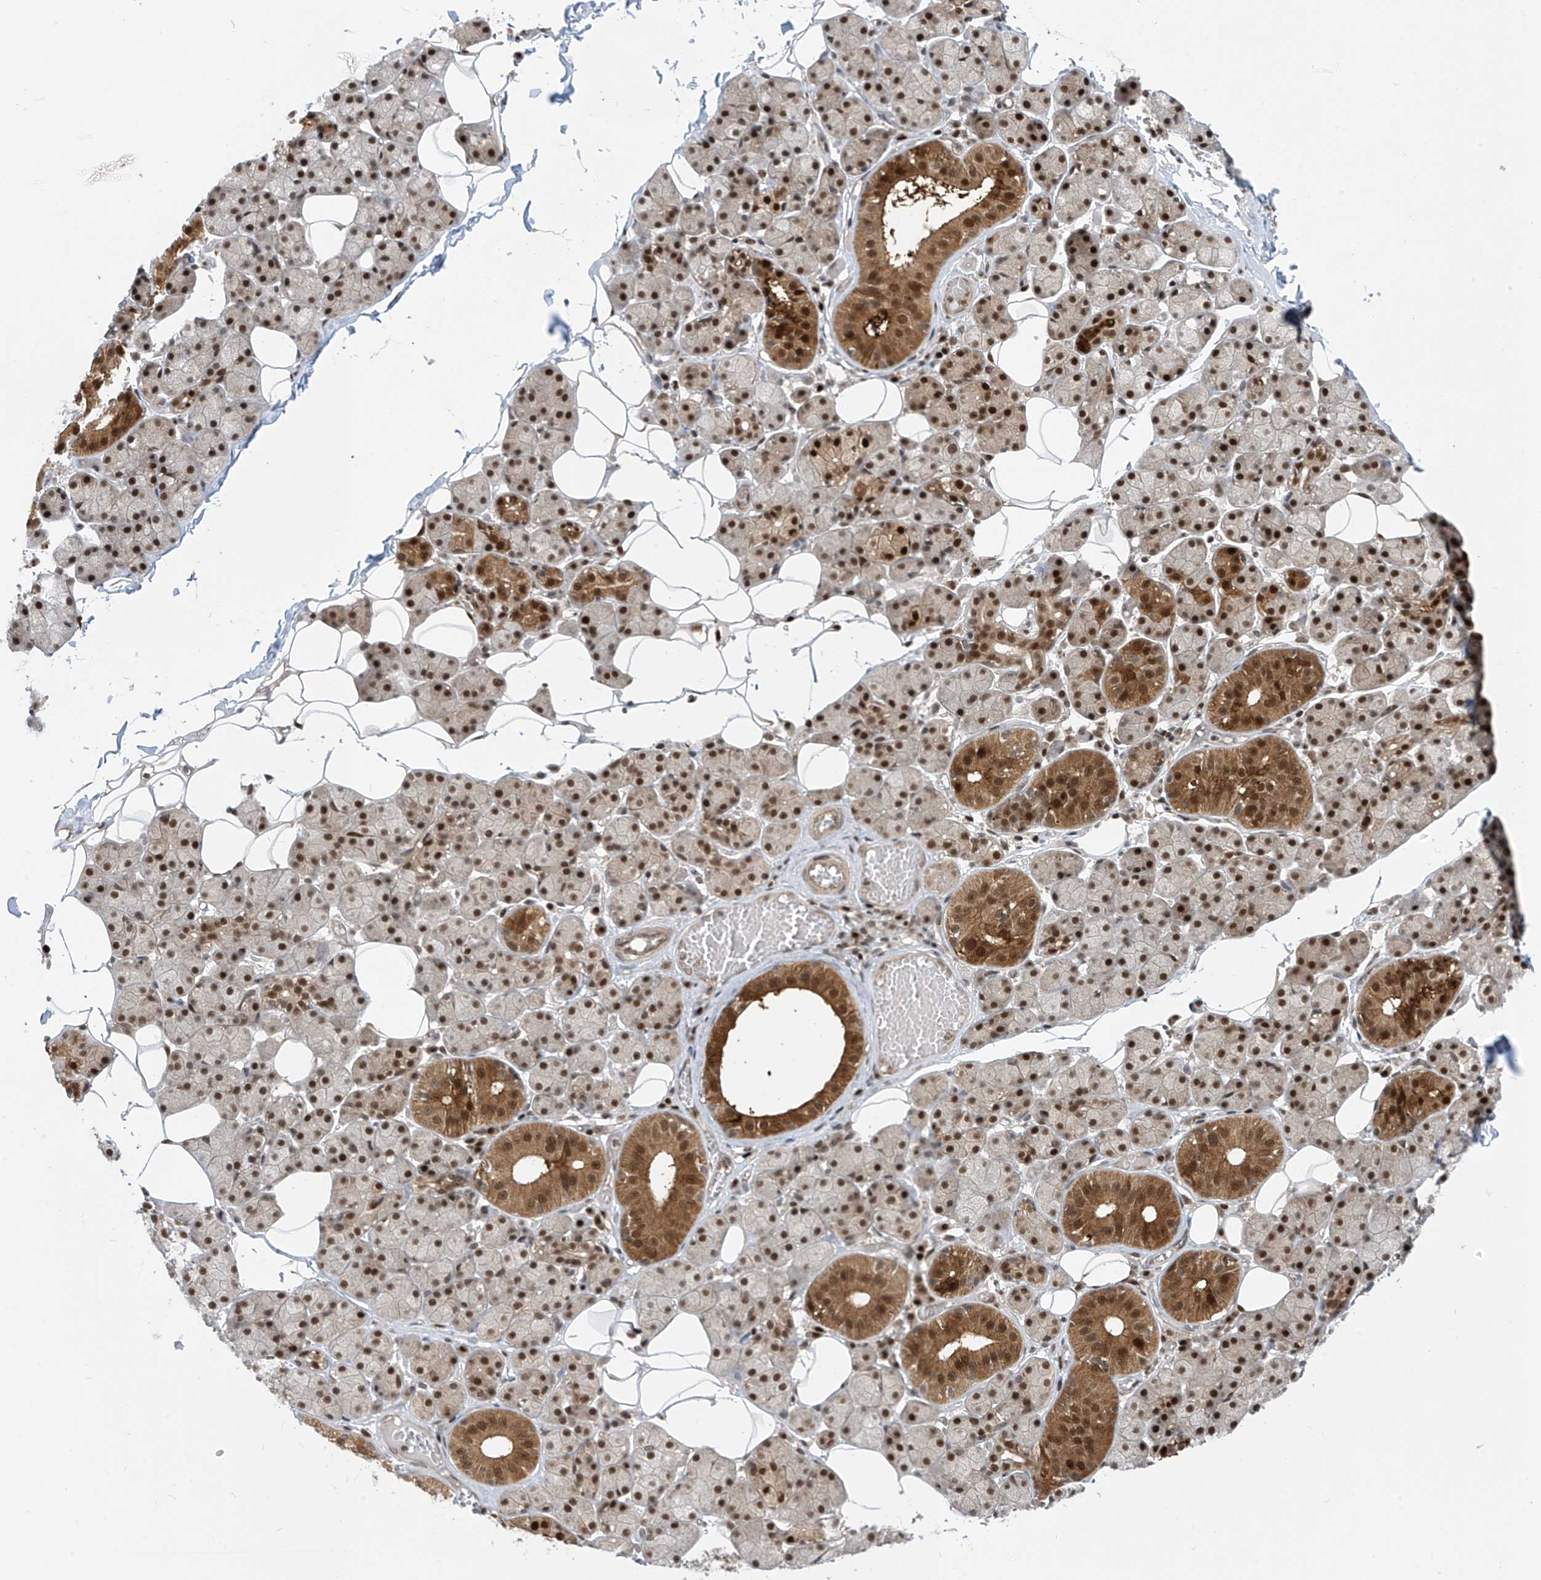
{"staining": {"intensity": "strong", "quantity": ">75%", "location": "cytoplasmic/membranous,nuclear"}, "tissue": "salivary gland", "cell_type": "Glandular cells", "image_type": "normal", "snomed": [{"axis": "morphology", "description": "Normal tissue, NOS"}, {"axis": "topography", "description": "Salivary gland"}], "caption": "Immunohistochemical staining of normal salivary gland exhibits strong cytoplasmic/membranous,nuclear protein expression in about >75% of glandular cells. The staining was performed using DAB (3,3'-diaminobenzidine) to visualize the protein expression in brown, while the nuclei were stained in blue with hematoxylin (Magnification: 20x).", "gene": "LAGE3", "patient": {"sex": "female", "age": 33}}